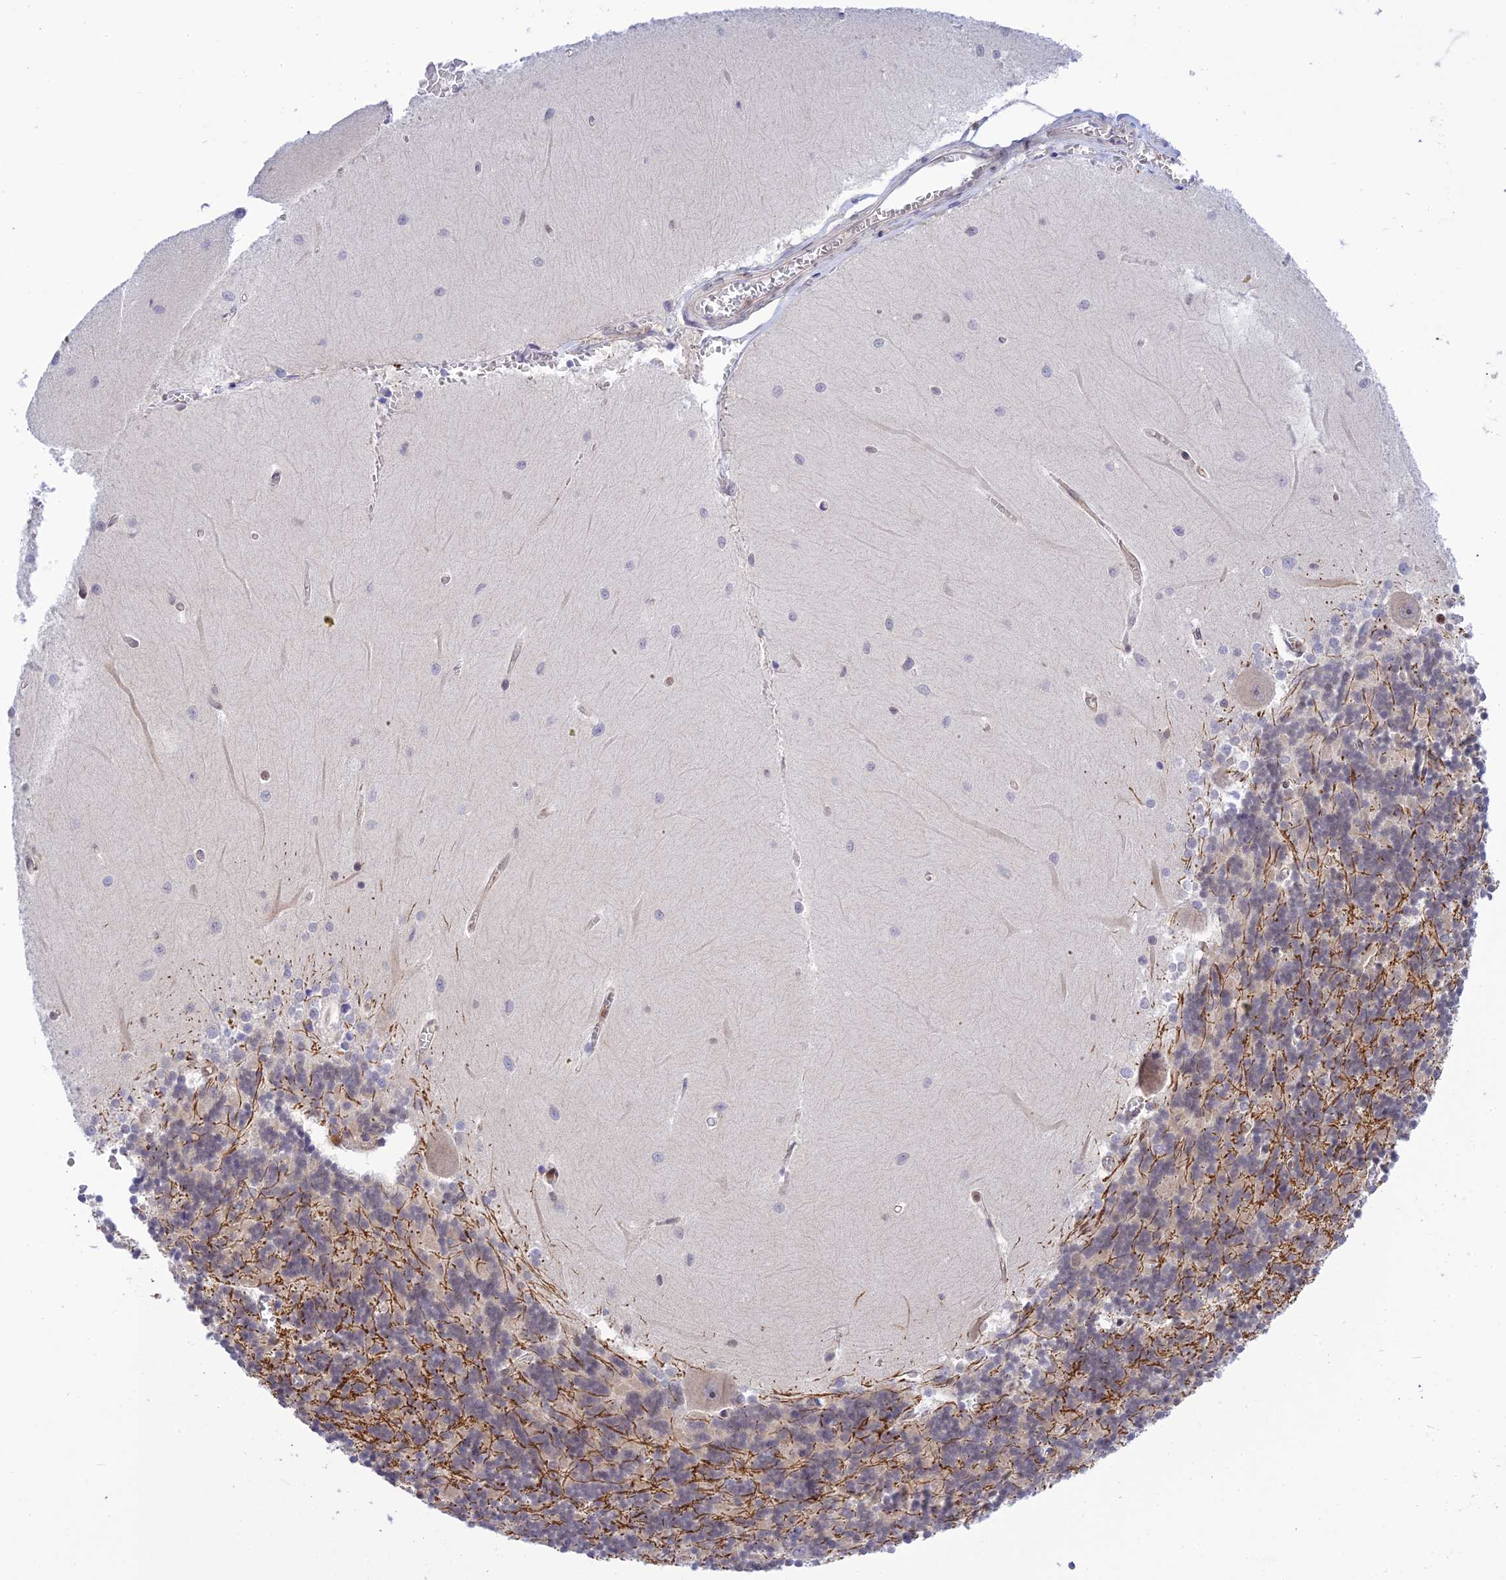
{"staining": {"intensity": "negative", "quantity": "none", "location": "none"}, "tissue": "cerebellum", "cell_type": "Cells in granular layer", "image_type": "normal", "snomed": [{"axis": "morphology", "description": "Normal tissue, NOS"}, {"axis": "topography", "description": "Cerebellum"}], "caption": "Immunohistochemistry (IHC) of benign cerebellum exhibits no expression in cells in granular layer.", "gene": "TCEA1", "patient": {"sex": "male", "age": 37}}